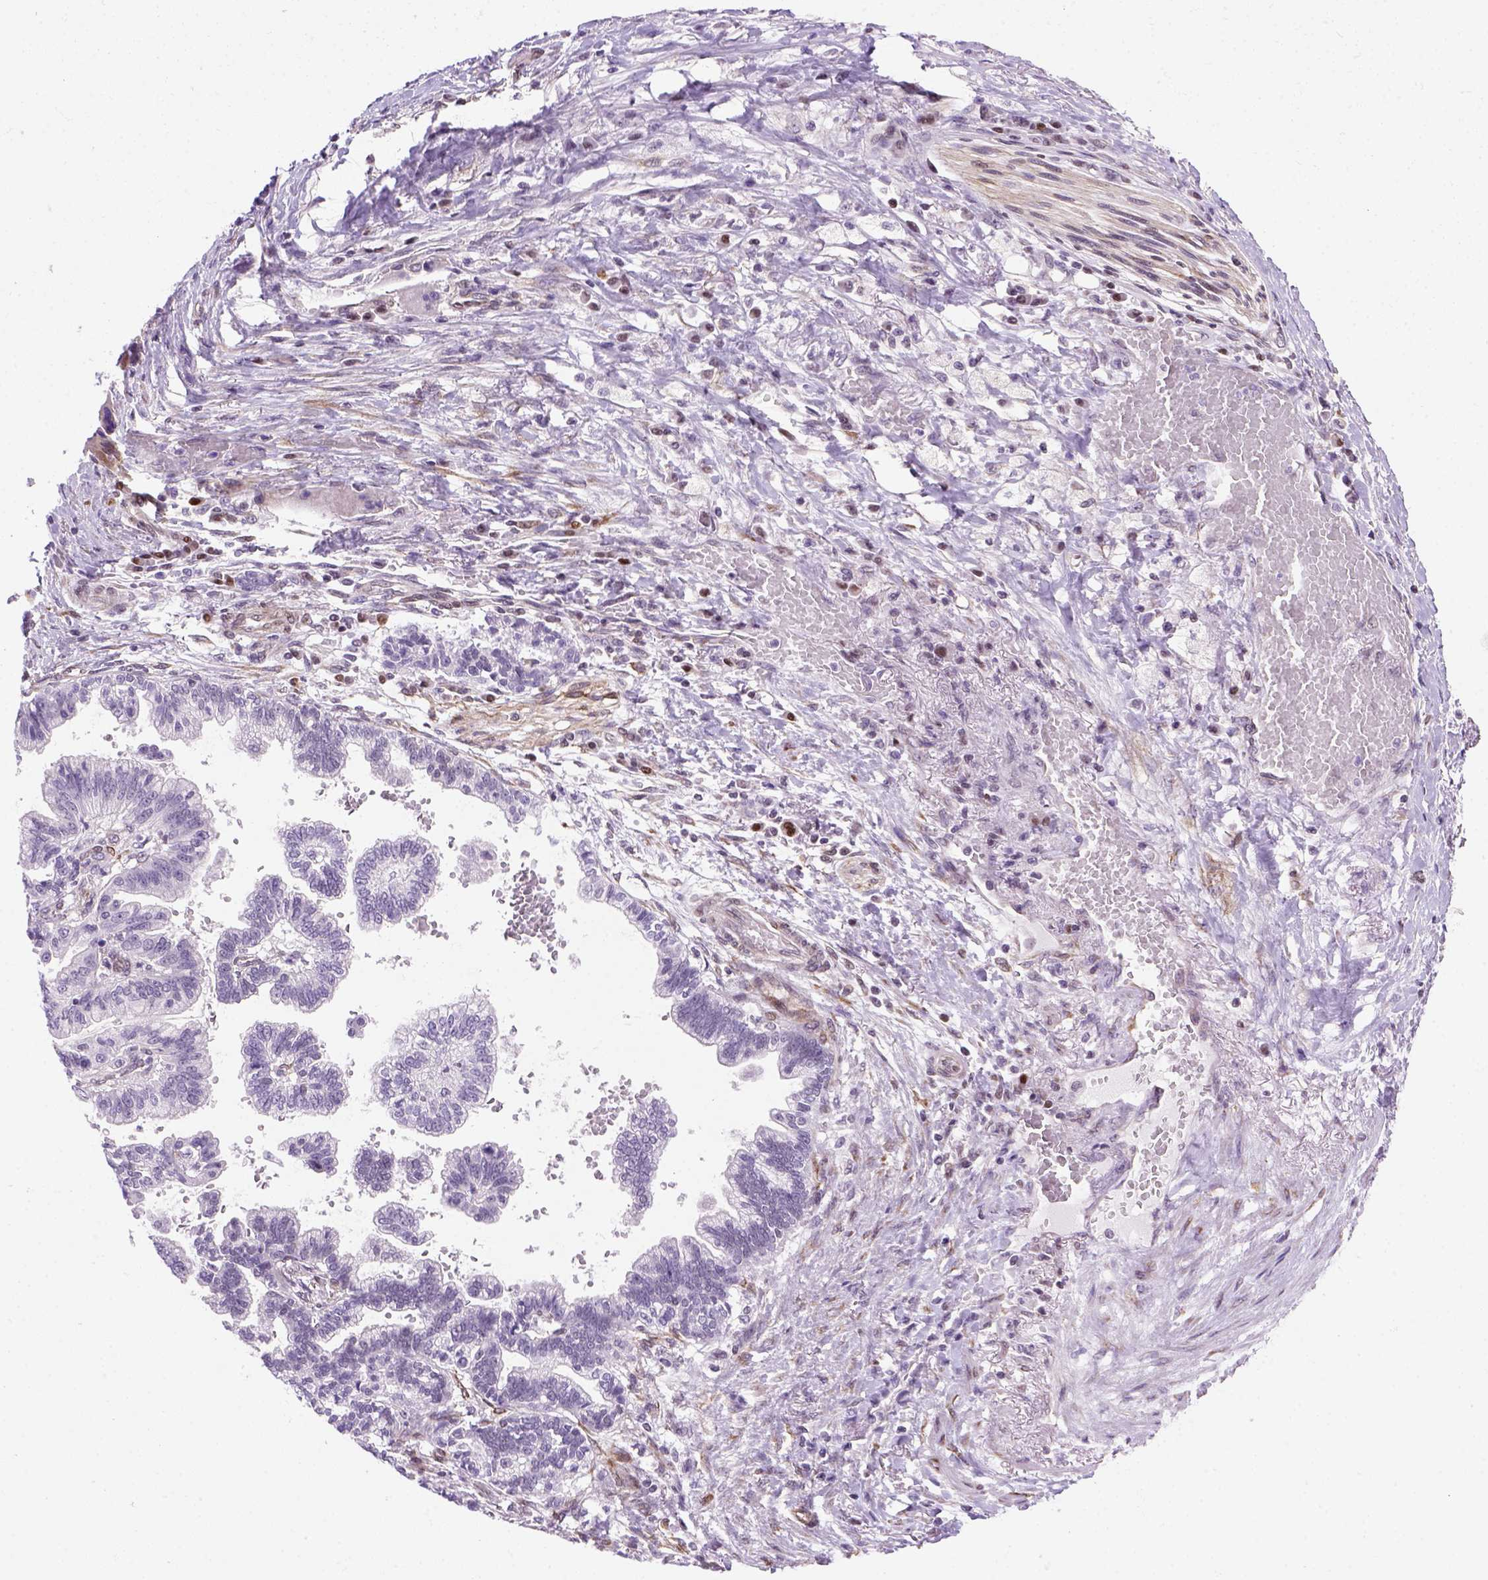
{"staining": {"intensity": "negative", "quantity": "none", "location": "none"}, "tissue": "stomach cancer", "cell_type": "Tumor cells", "image_type": "cancer", "snomed": [{"axis": "morphology", "description": "Adenocarcinoma, NOS"}, {"axis": "topography", "description": "Stomach"}], "caption": "This is an IHC histopathology image of human stomach cancer. There is no positivity in tumor cells.", "gene": "MGMT", "patient": {"sex": "male", "age": 83}}